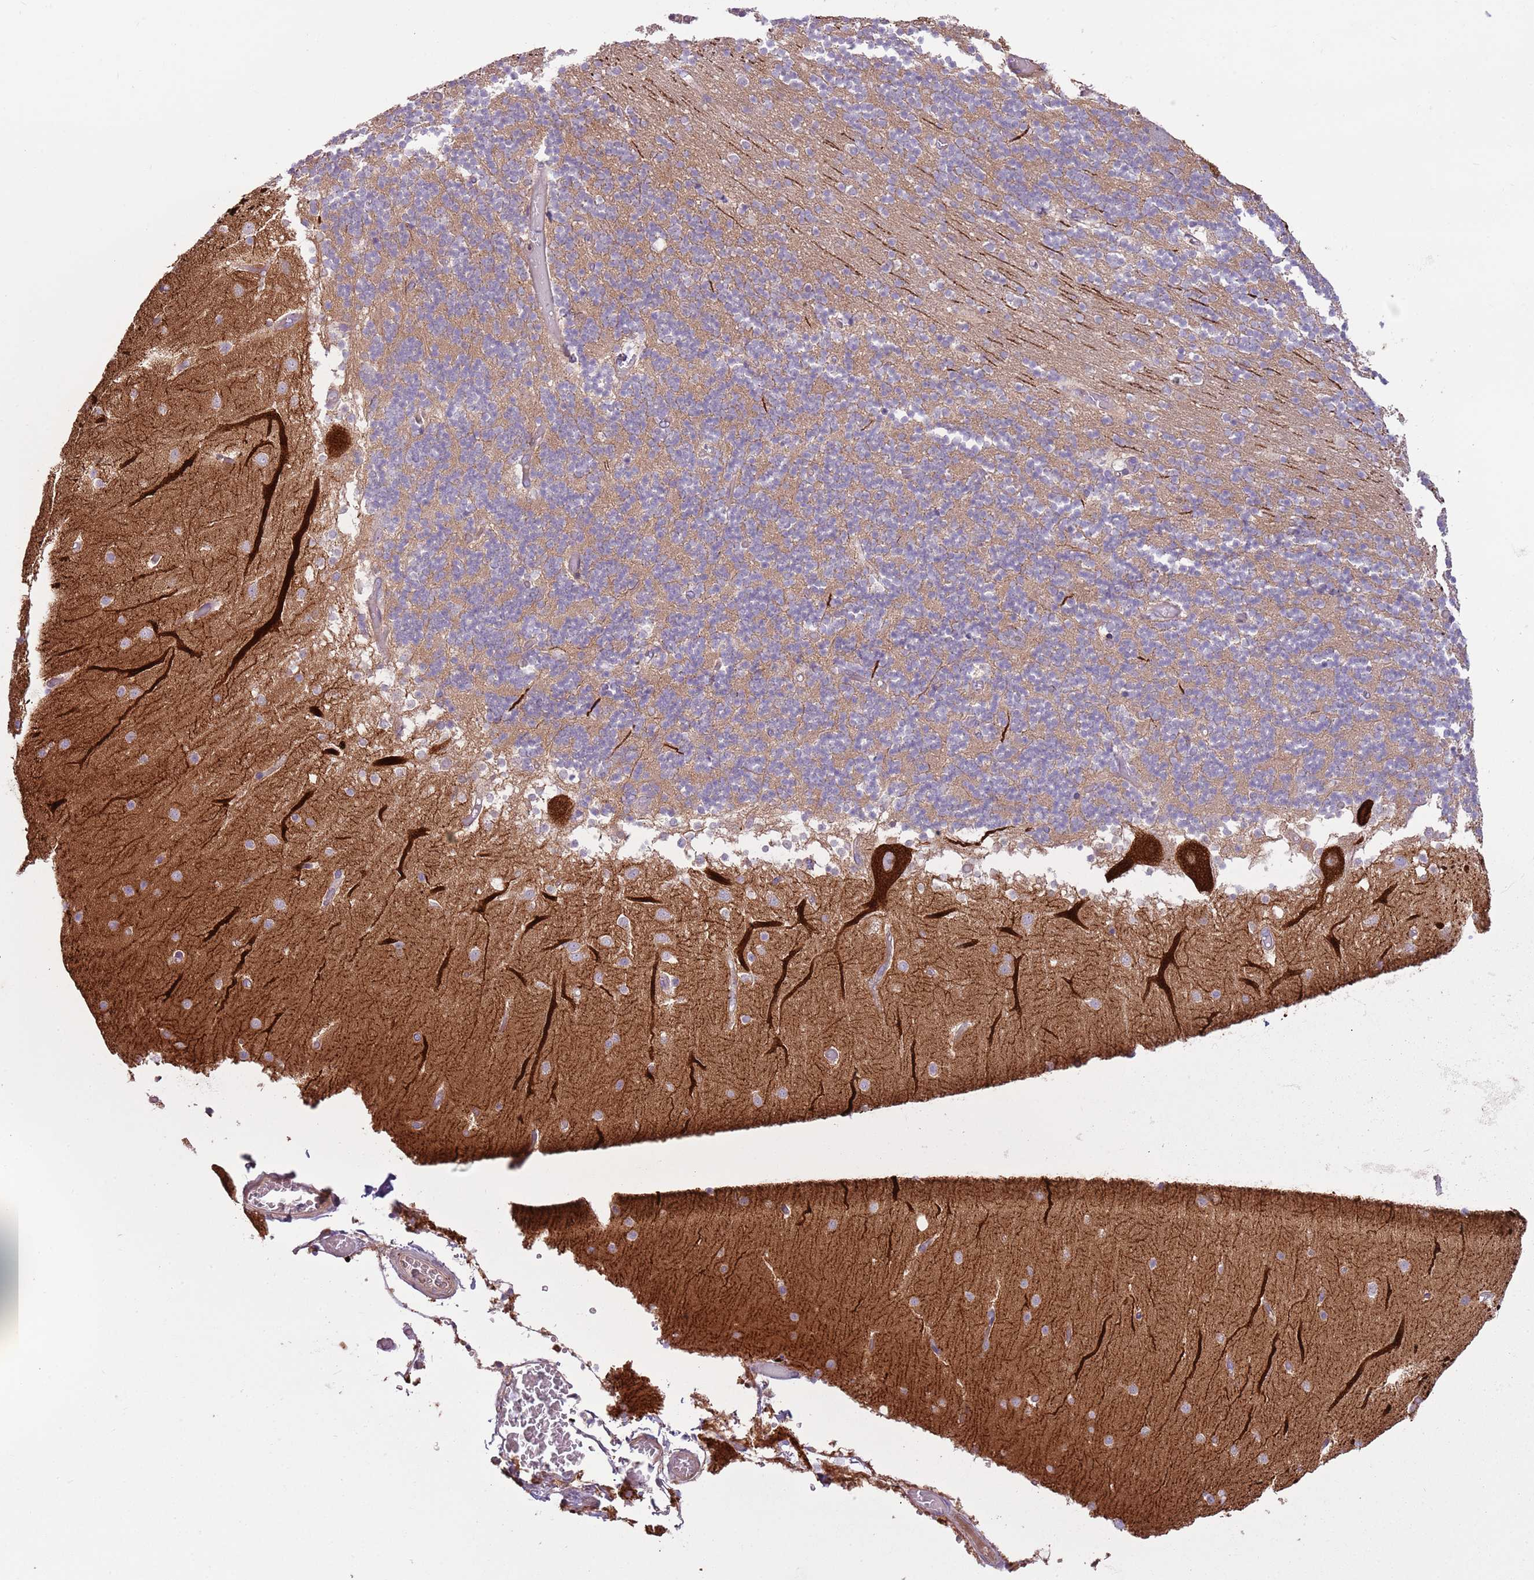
{"staining": {"intensity": "moderate", "quantity": "<25%", "location": "cytoplasmic/membranous"}, "tissue": "cerebellum", "cell_type": "Cells in granular layer", "image_type": "normal", "snomed": [{"axis": "morphology", "description": "Normal tissue, NOS"}, {"axis": "topography", "description": "Cerebellum"}], "caption": "Immunohistochemistry (IHC) (DAB) staining of benign cerebellum exhibits moderate cytoplasmic/membranous protein staining in approximately <25% of cells in granular layer. Nuclei are stained in blue.", "gene": "MRO", "patient": {"sex": "female", "age": 28}}